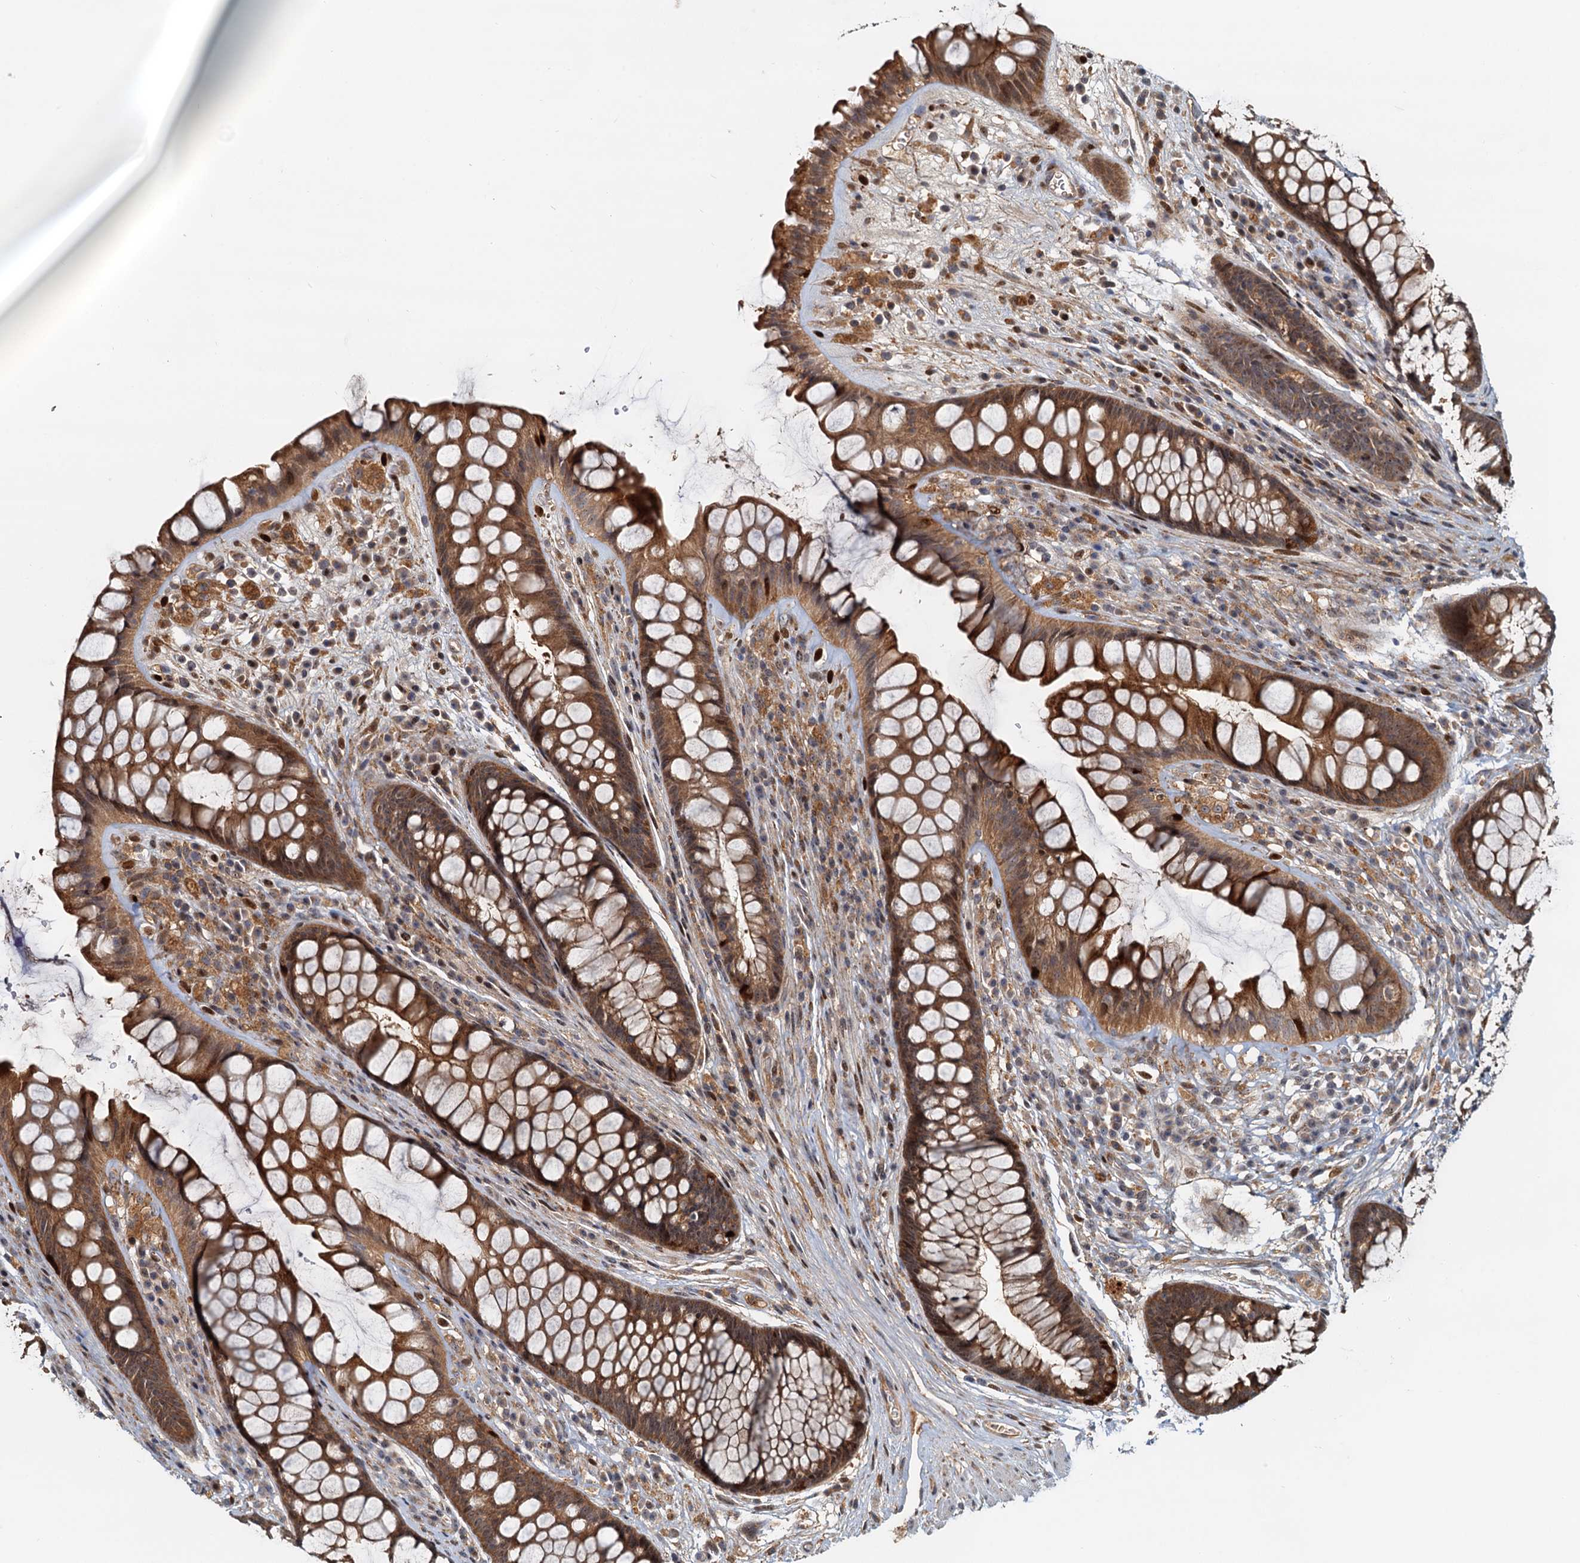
{"staining": {"intensity": "moderate", "quantity": ">75%", "location": "cytoplasmic/membranous"}, "tissue": "rectum", "cell_type": "Glandular cells", "image_type": "normal", "snomed": [{"axis": "morphology", "description": "Normal tissue, NOS"}, {"axis": "topography", "description": "Rectum"}], "caption": "About >75% of glandular cells in normal human rectum demonstrate moderate cytoplasmic/membranous protein expression as visualized by brown immunohistochemical staining.", "gene": "TOLLIP", "patient": {"sex": "male", "age": 74}}